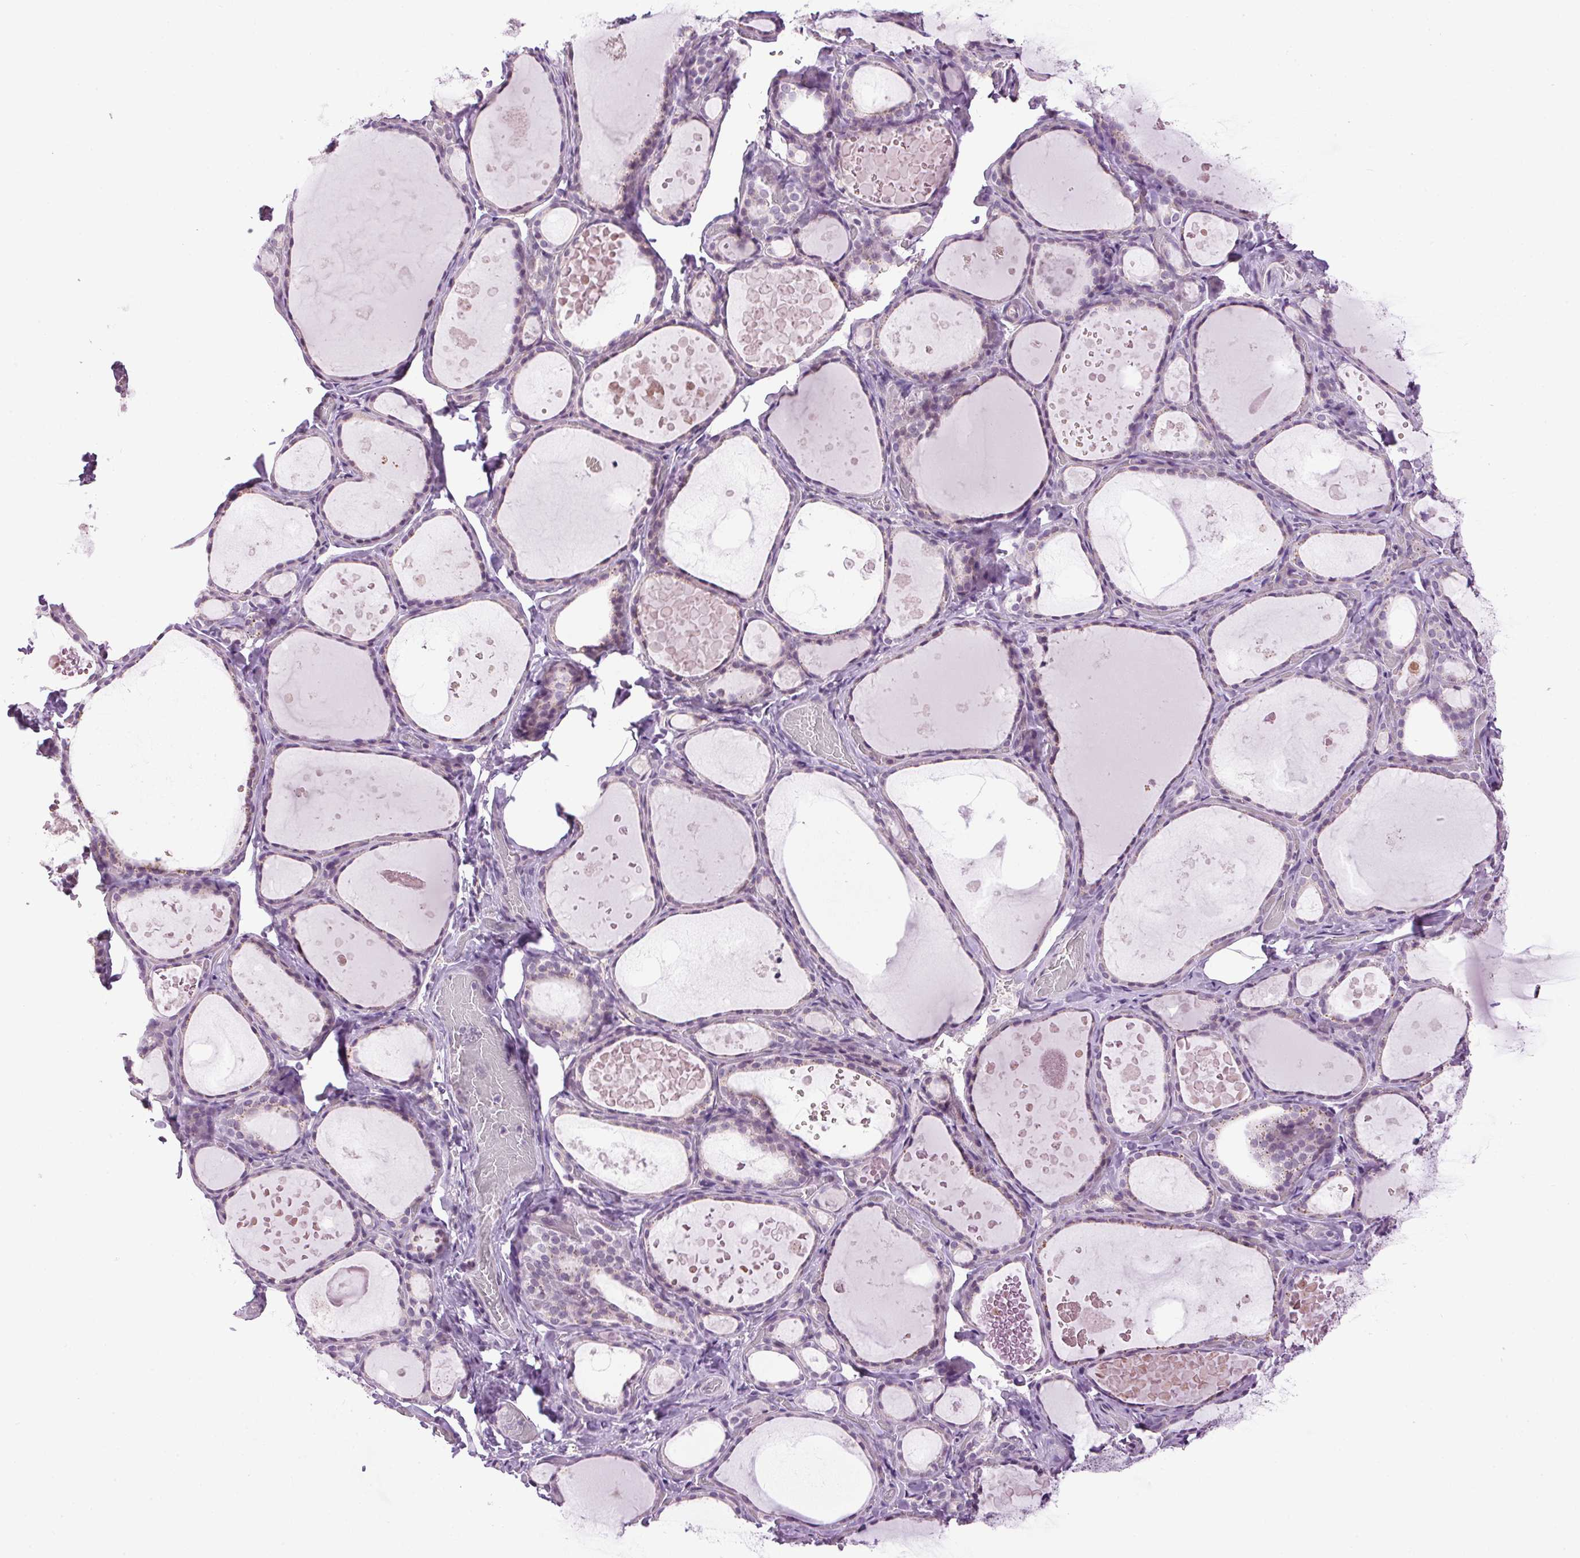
{"staining": {"intensity": "negative", "quantity": "none", "location": "none"}, "tissue": "thyroid gland", "cell_type": "Glandular cells", "image_type": "normal", "snomed": [{"axis": "morphology", "description": "Normal tissue, NOS"}, {"axis": "topography", "description": "Thyroid gland"}], "caption": "Protein analysis of normal thyroid gland shows no significant staining in glandular cells.", "gene": "SMIM13", "patient": {"sex": "female", "age": 56}}